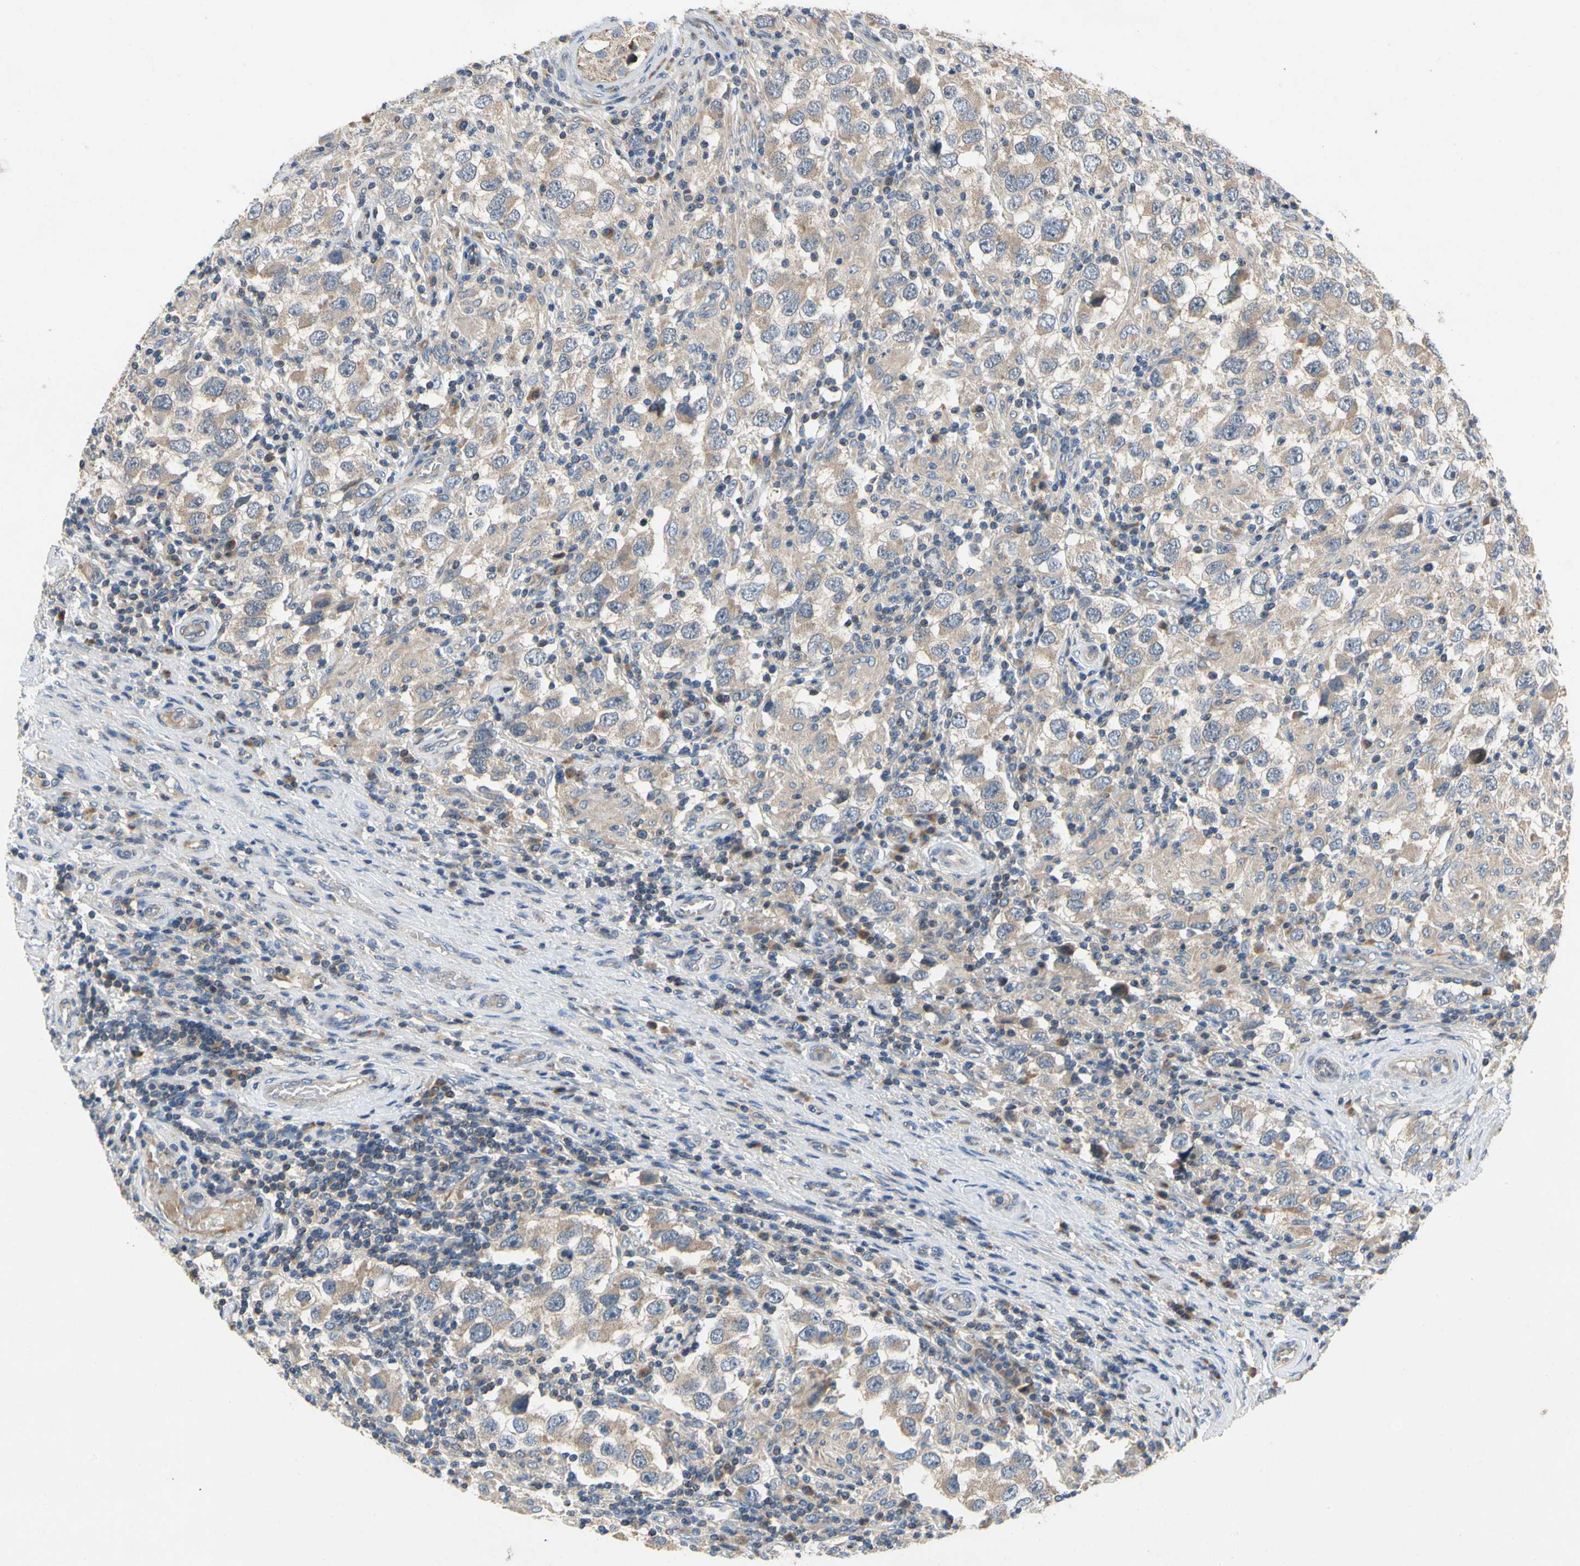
{"staining": {"intensity": "weak", "quantity": ">75%", "location": "cytoplasmic/membranous"}, "tissue": "testis cancer", "cell_type": "Tumor cells", "image_type": "cancer", "snomed": [{"axis": "morphology", "description": "Carcinoma, Embryonal, NOS"}, {"axis": "topography", "description": "Testis"}], "caption": "Immunohistochemical staining of testis cancer (embryonal carcinoma) shows low levels of weak cytoplasmic/membranous staining in about >75% of tumor cells. (Stains: DAB in brown, nuclei in blue, Microscopy: brightfield microscopy at high magnification).", "gene": "KLHDC8B", "patient": {"sex": "male", "age": 21}}